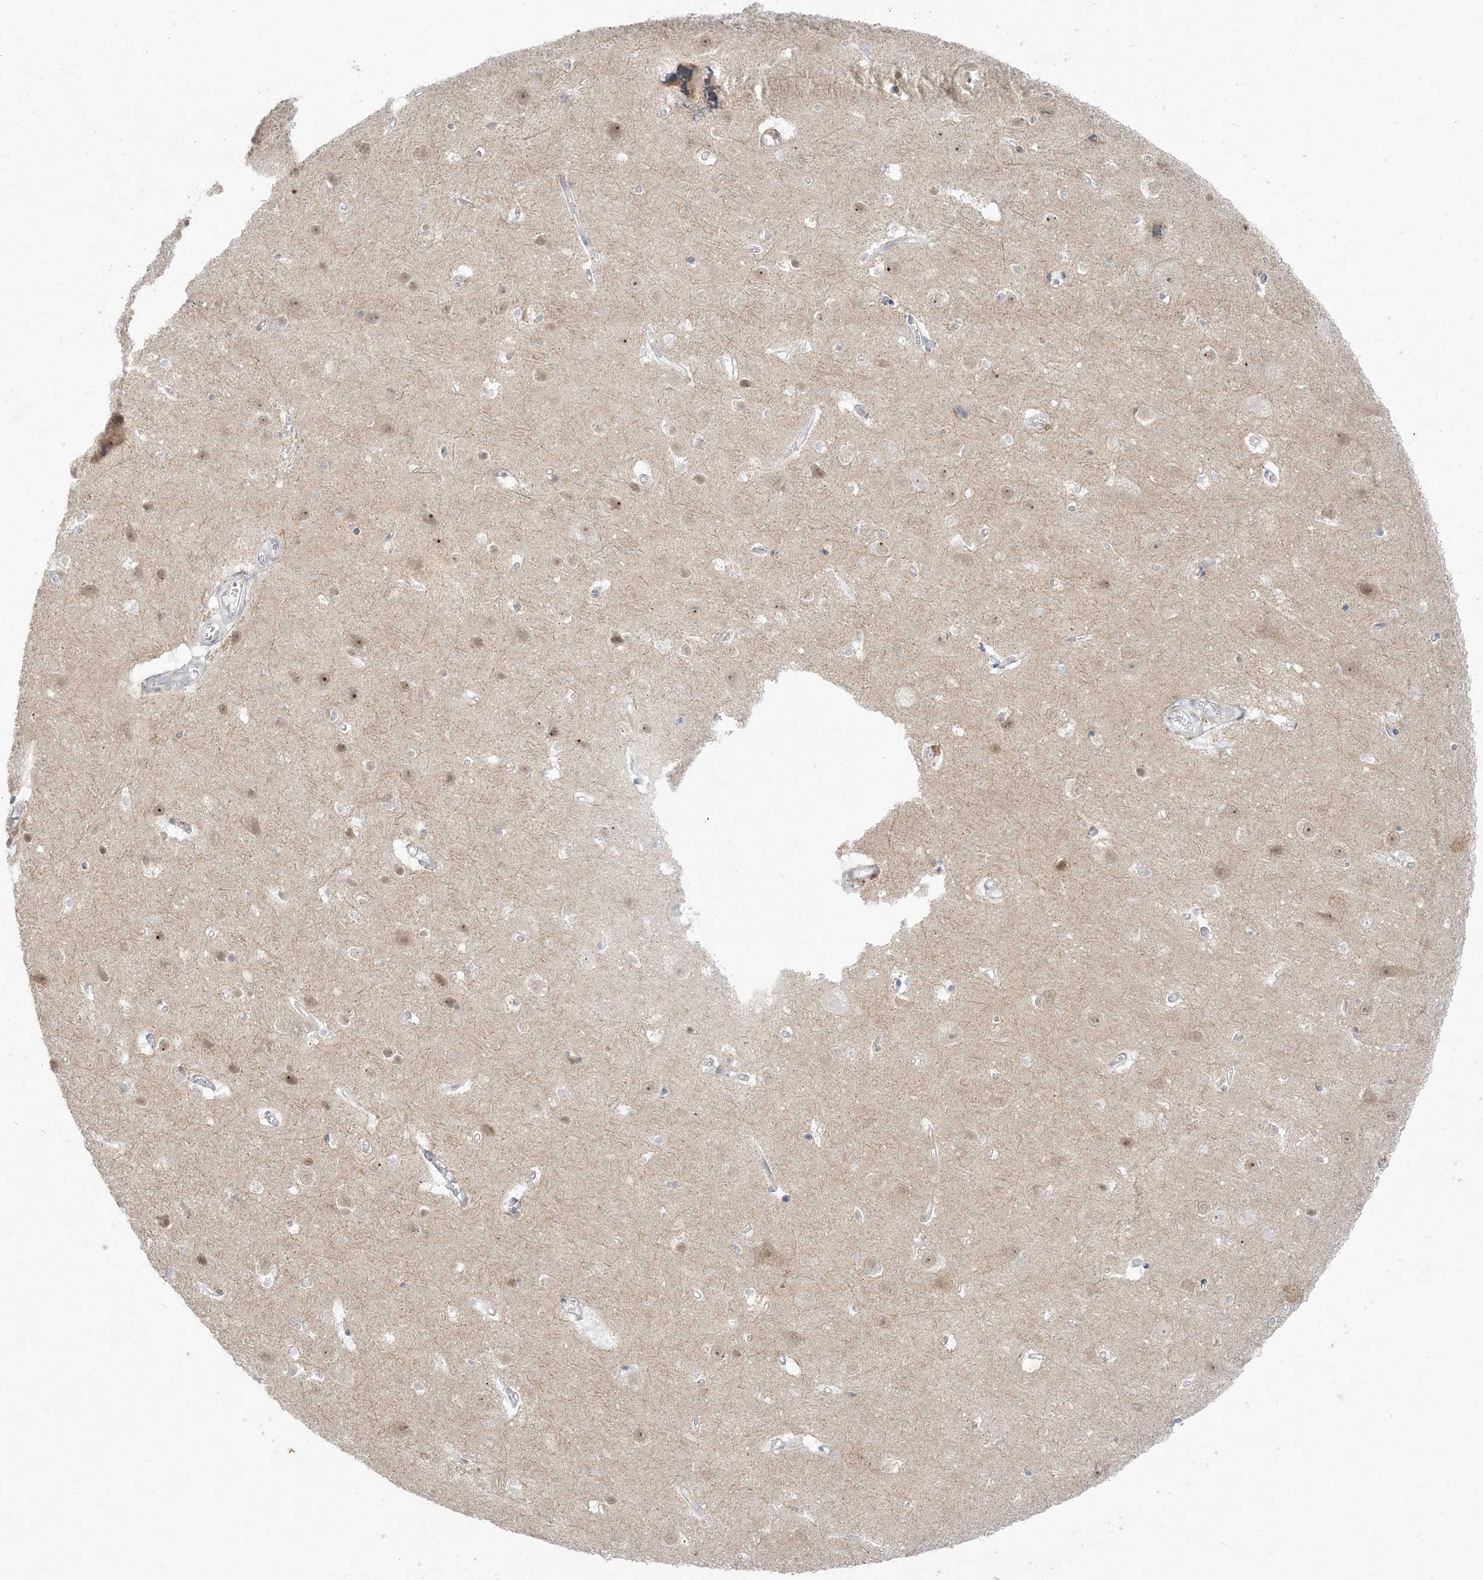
{"staining": {"intensity": "negative", "quantity": "none", "location": "none"}, "tissue": "cerebral cortex", "cell_type": "Endothelial cells", "image_type": "normal", "snomed": [{"axis": "morphology", "description": "Normal tissue, NOS"}, {"axis": "topography", "description": "Cerebral cortex"}], "caption": "Immunohistochemistry image of normal cerebral cortex: human cerebral cortex stained with DAB (3,3'-diaminobenzidine) shows no significant protein positivity in endothelial cells. (DAB immunohistochemistry (IHC), high magnification).", "gene": "ZC3H6", "patient": {"sex": "male", "age": 54}}